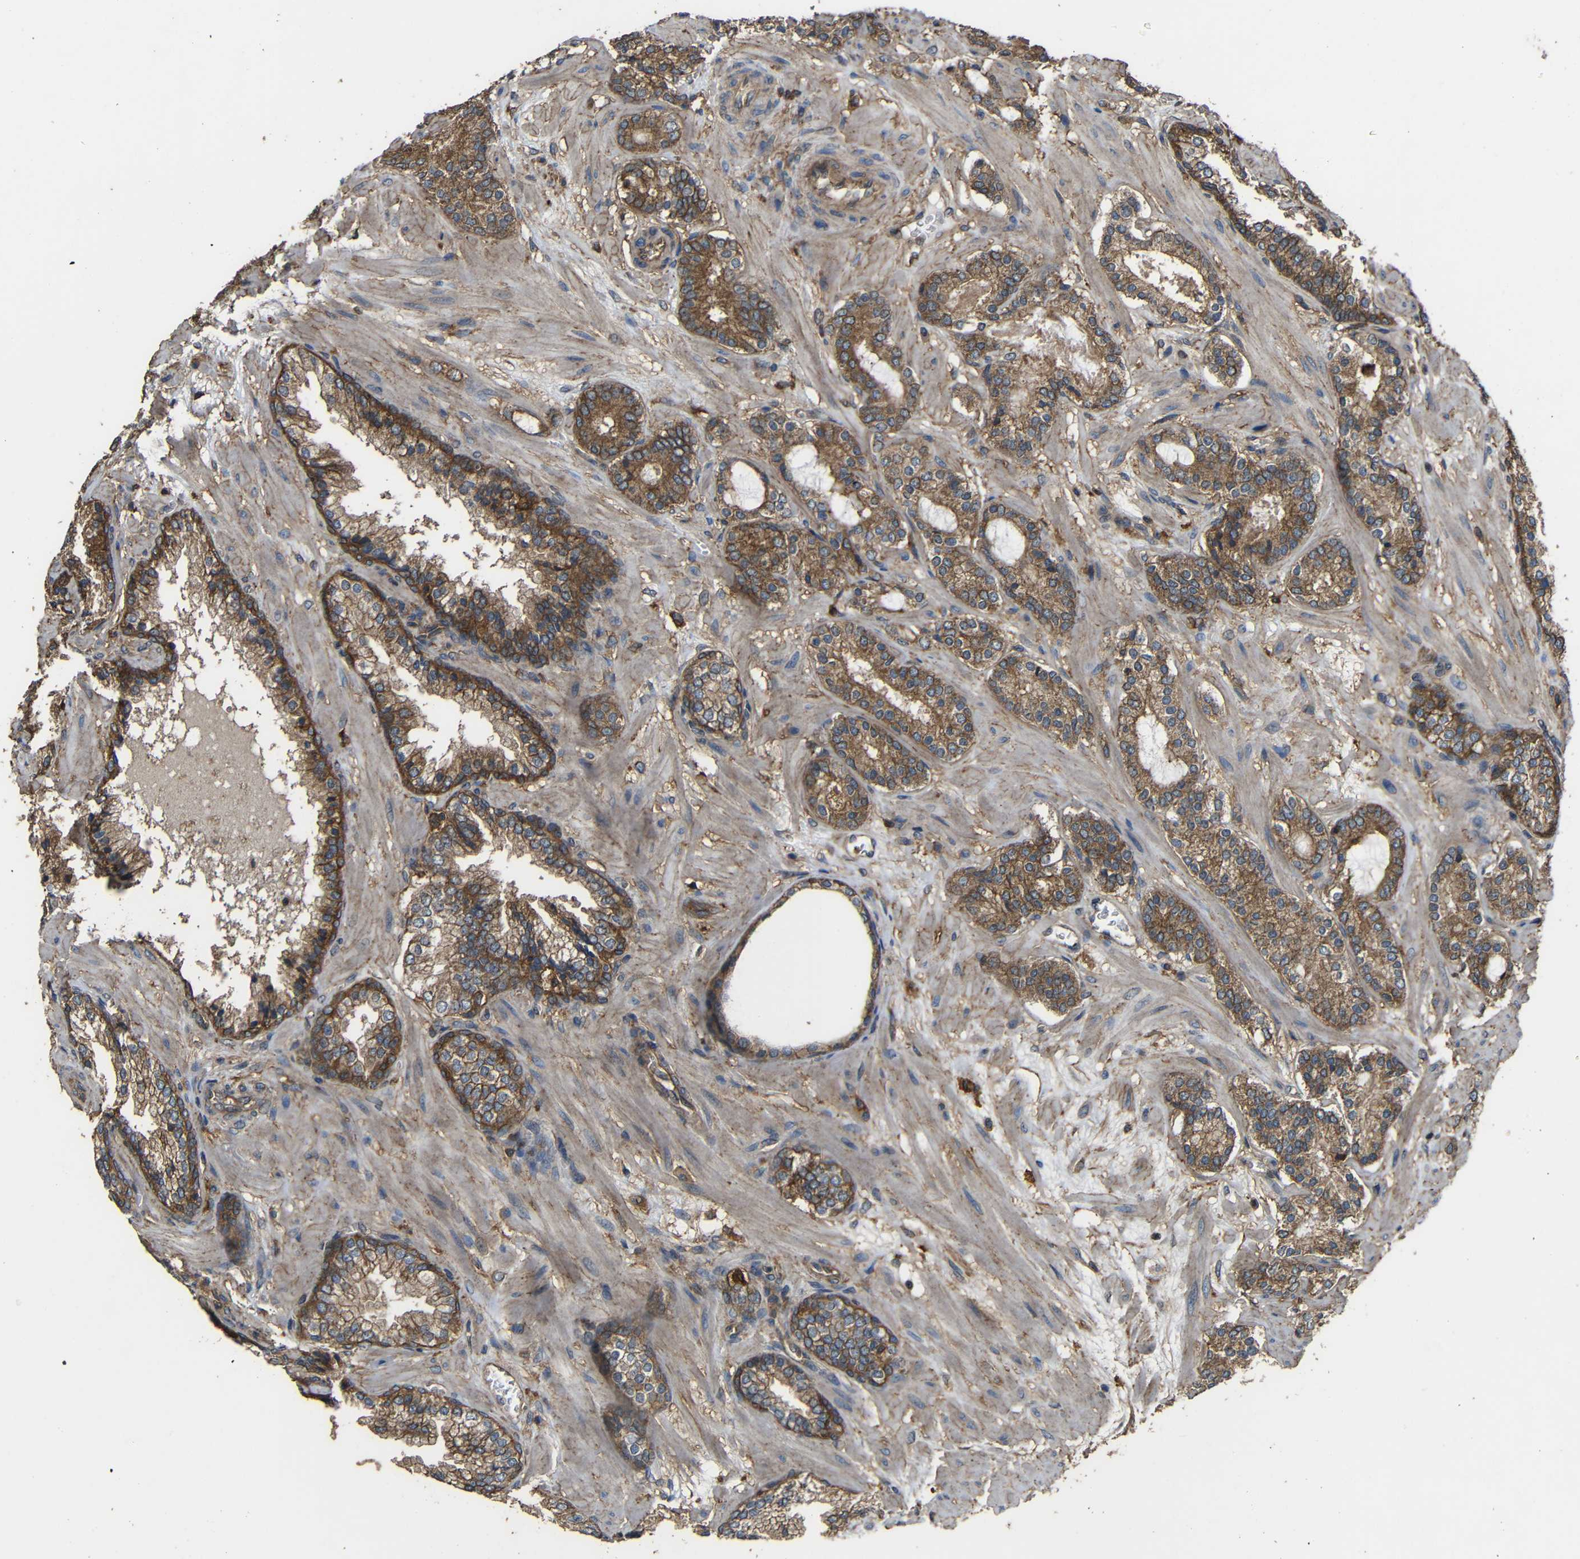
{"staining": {"intensity": "moderate", "quantity": ">75%", "location": "cytoplasmic/membranous"}, "tissue": "prostate cancer", "cell_type": "Tumor cells", "image_type": "cancer", "snomed": [{"axis": "morphology", "description": "Adenocarcinoma, Low grade"}, {"axis": "topography", "description": "Prostate"}], "caption": "IHC micrograph of prostate cancer stained for a protein (brown), which shows medium levels of moderate cytoplasmic/membranous staining in about >75% of tumor cells.", "gene": "TREM2", "patient": {"sex": "male", "age": 63}}